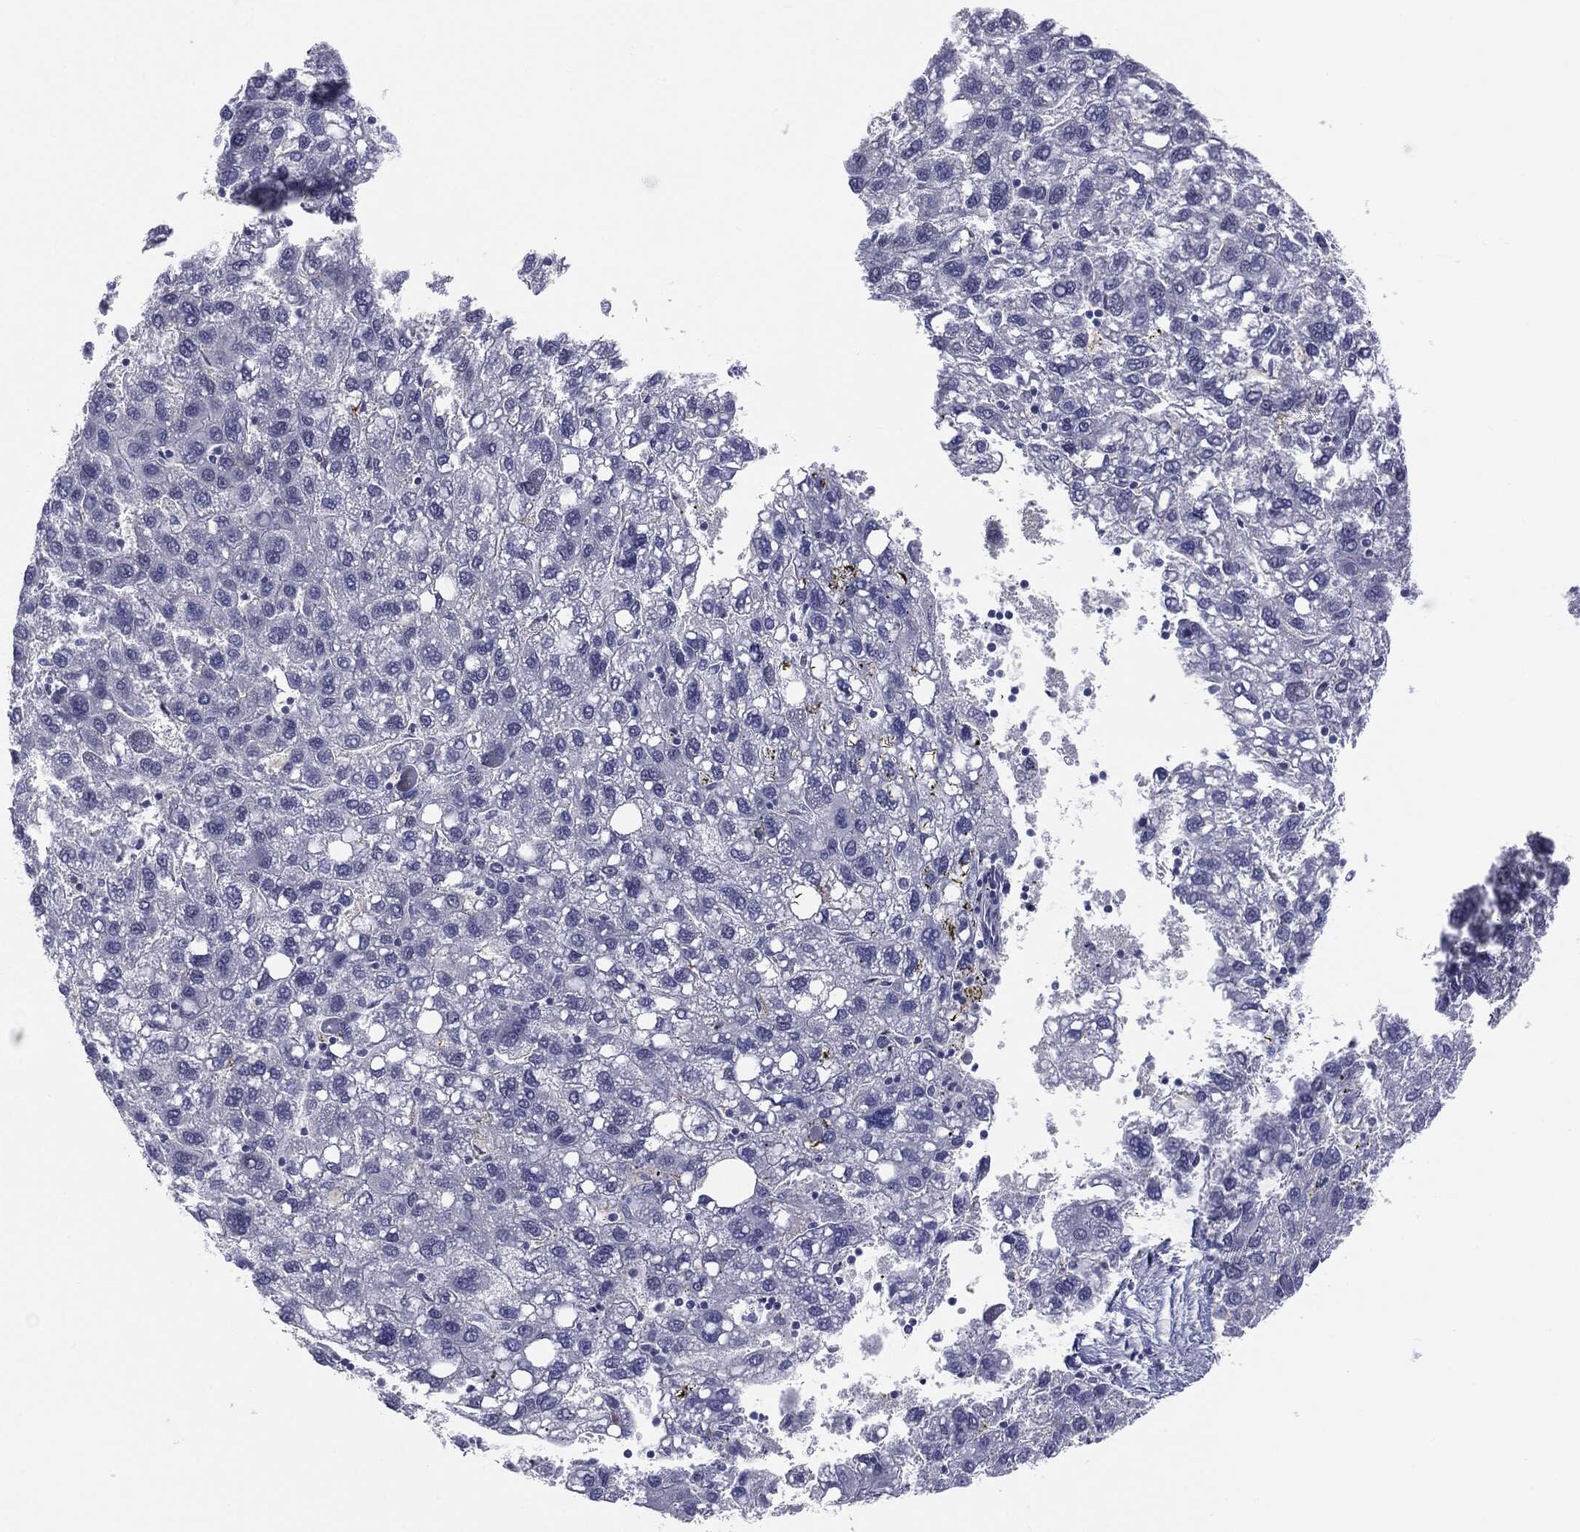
{"staining": {"intensity": "negative", "quantity": "none", "location": "none"}, "tissue": "liver cancer", "cell_type": "Tumor cells", "image_type": "cancer", "snomed": [{"axis": "morphology", "description": "Carcinoma, Hepatocellular, NOS"}, {"axis": "topography", "description": "Liver"}], "caption": "This histopathology image is of liver cancer (hepatocellular carcinoma) stained with immunohistochemistry to label a protein in brown with the nuclei are counter-stained blue. There is no positivity in tumor cells. (IHC, brightfield microscopy, high magnification).", "gene": "SLC5A5", "patient": {"sex": "female", "age": 82}}